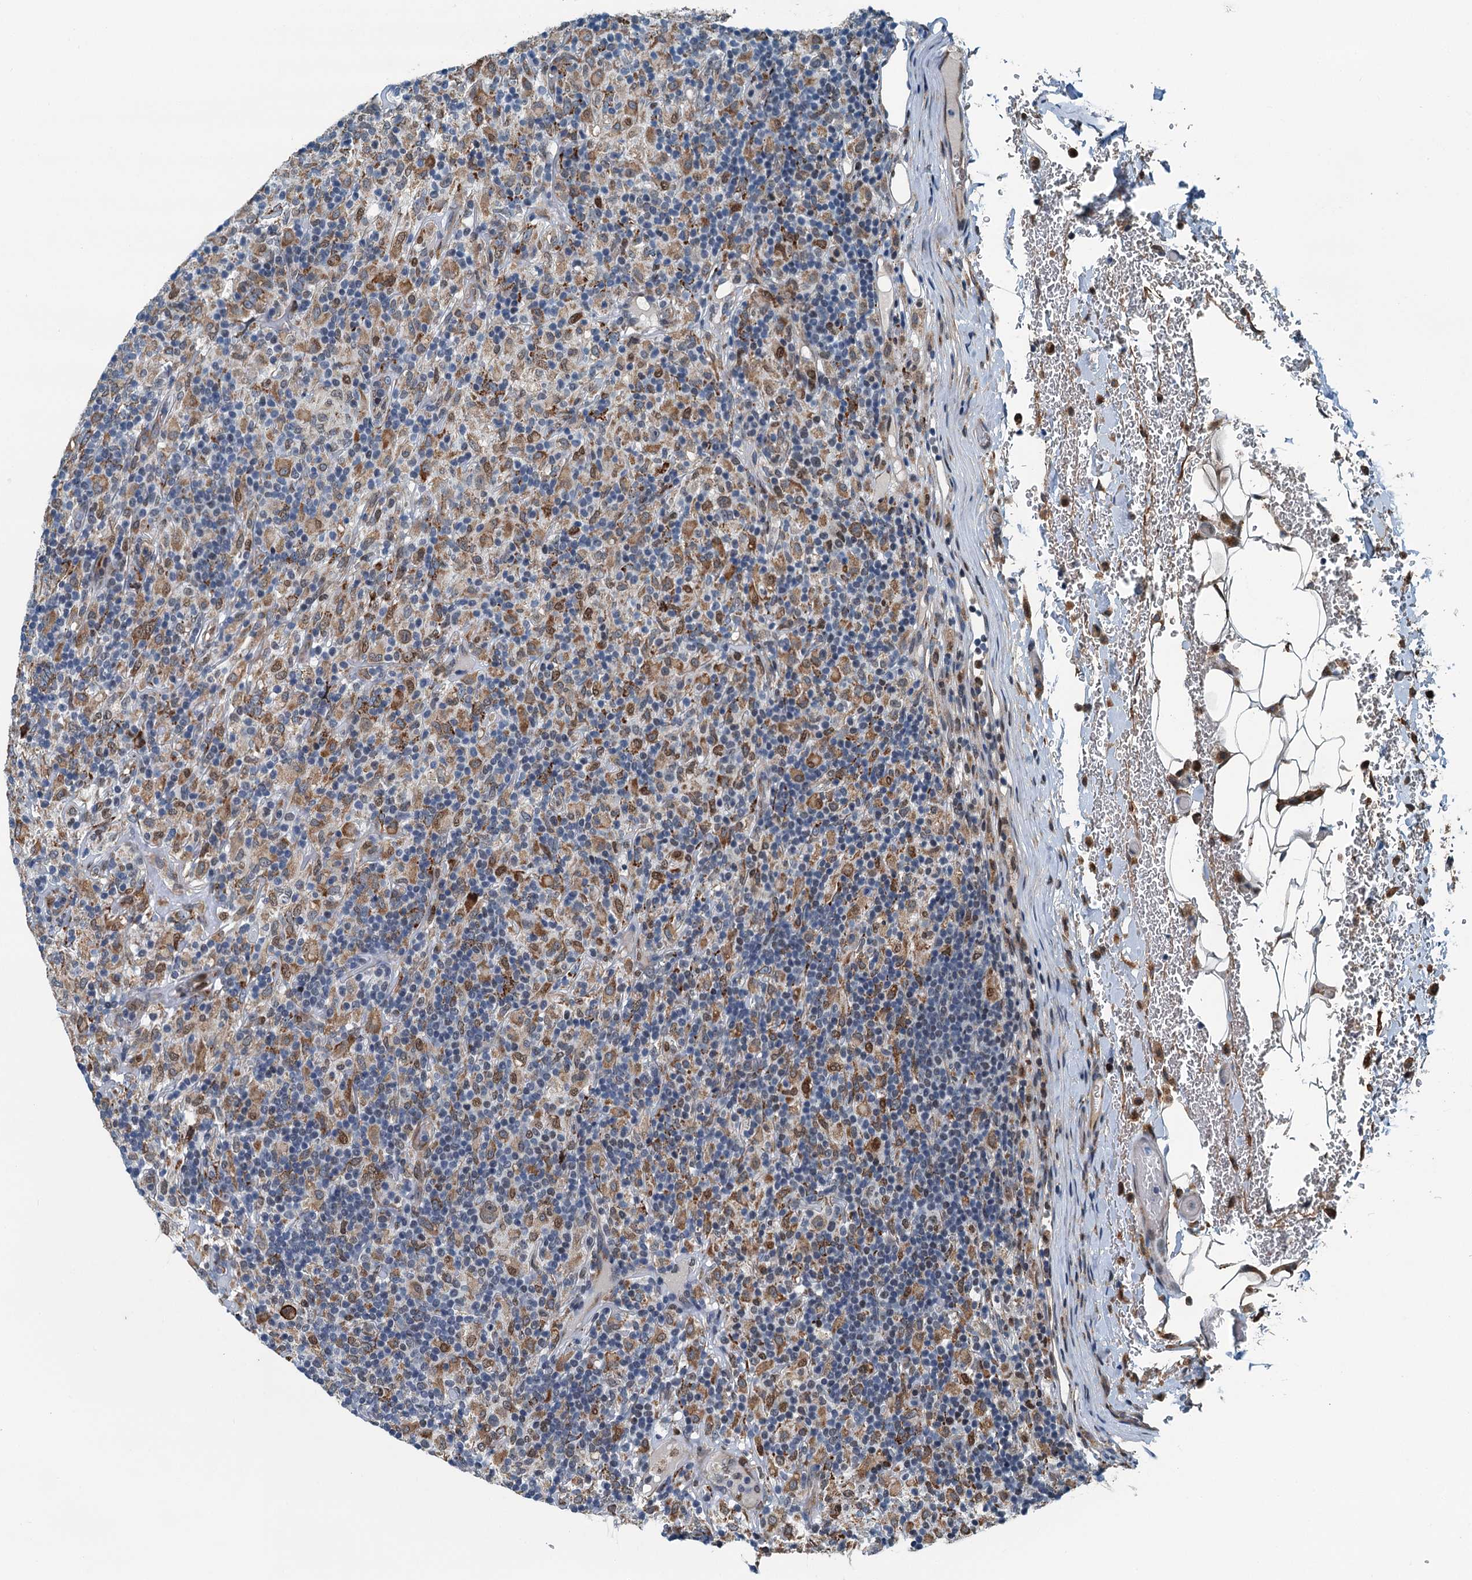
{"staining": {"intensity": "weak", "quantity": ">75%", "location": "cytoplasmic/membranous"}, "tissue": "lymphoma", "cell_type": "Tumor cells", "image_type": "cancer", "snomed": [{"axis": "morphology", "description": "Hodgkin's disease, NOS"}, {"axis": "topography", "description": "Lymph node"}], "caption": "Hodgkin's disease stained with a brown dye reveals weak cytoplasmic/membranous positive expression in approximately >75% of tumor cells.", "gene": "TAMALIN", "patient": {"sex": "male", "age": 70}}